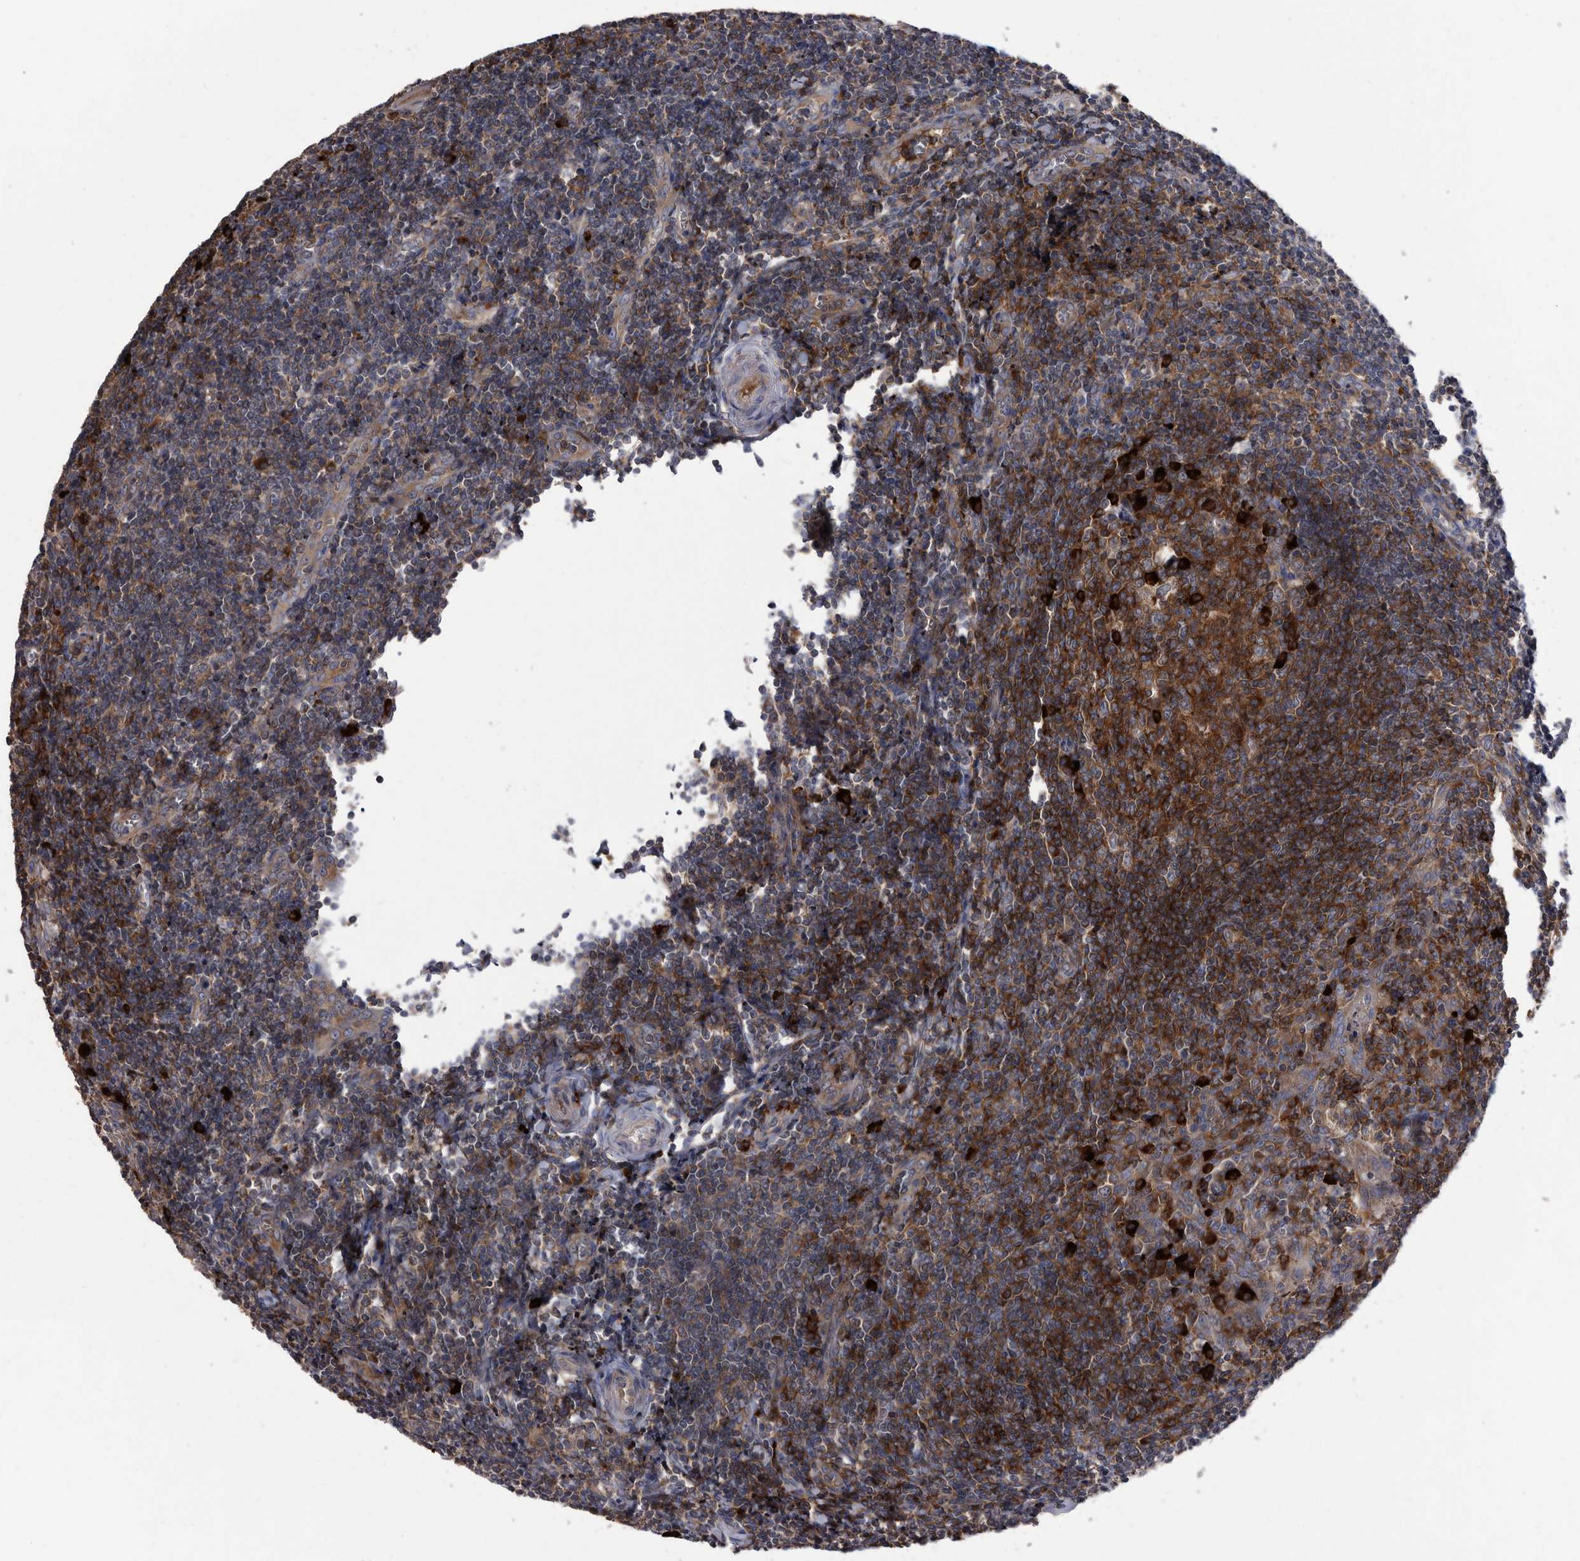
{"staining": {"intensity": "strong", "quantity": ">75%", "location": "cytoplasmic/membranous"}, "tissue": "tonsil", "cell_type": "Germinal center cells", "image_type": "normal", "snomed": [{"axis": "morphology", "description": "Normal tissue, NOS"}, {"axis": "topography", "description": "Tonsil"}], "caption": "This micrograph displays benign tonsil stained with IHC to label a protein in brown. The cytoplasmic/membranous of germinal center cells show strong positivity for the protein. Nuclei are counter-stained blue.", "gene": "DTNBP1", "patient": {"sex": "male", "age": 27}}